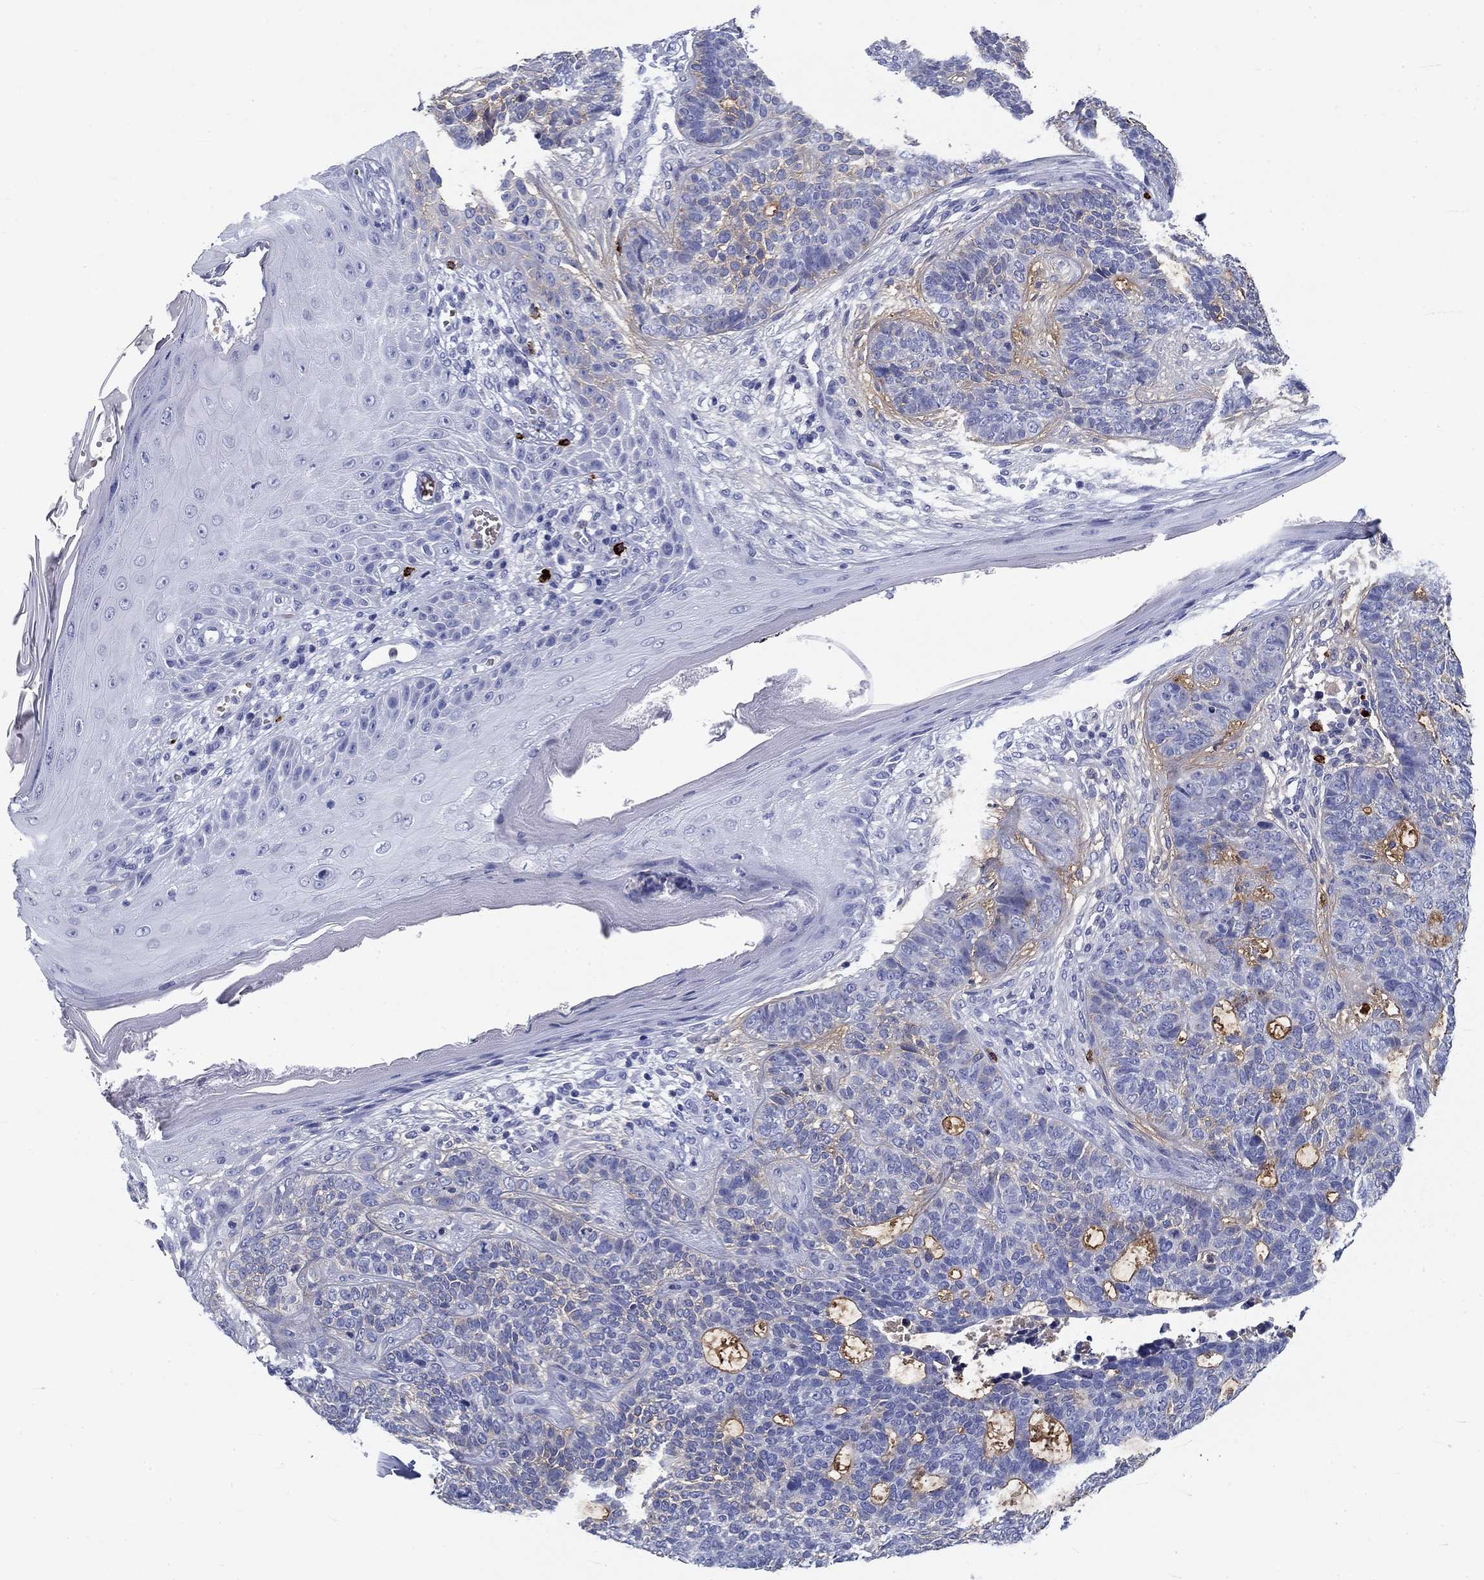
{"staining": {"intensity": "weak", "quantity": "<25%", "location": "cytoplasmic/membranous"}, "tissue": "skin cancer", "cell_type": "Tumor cells", "image_type": "cancer", "snomed": [{"axis": "morphology", "description": "Basal cell carcinoma"}, {"axis": "topography", "description": "Skin"}], "caption": "A histopathology image of skin basal cell carcinoma stained for a protein displays no brown staining in tumor cells.", "gene": "CD40LG", "patient": {"sex": "female", "age": 69}}